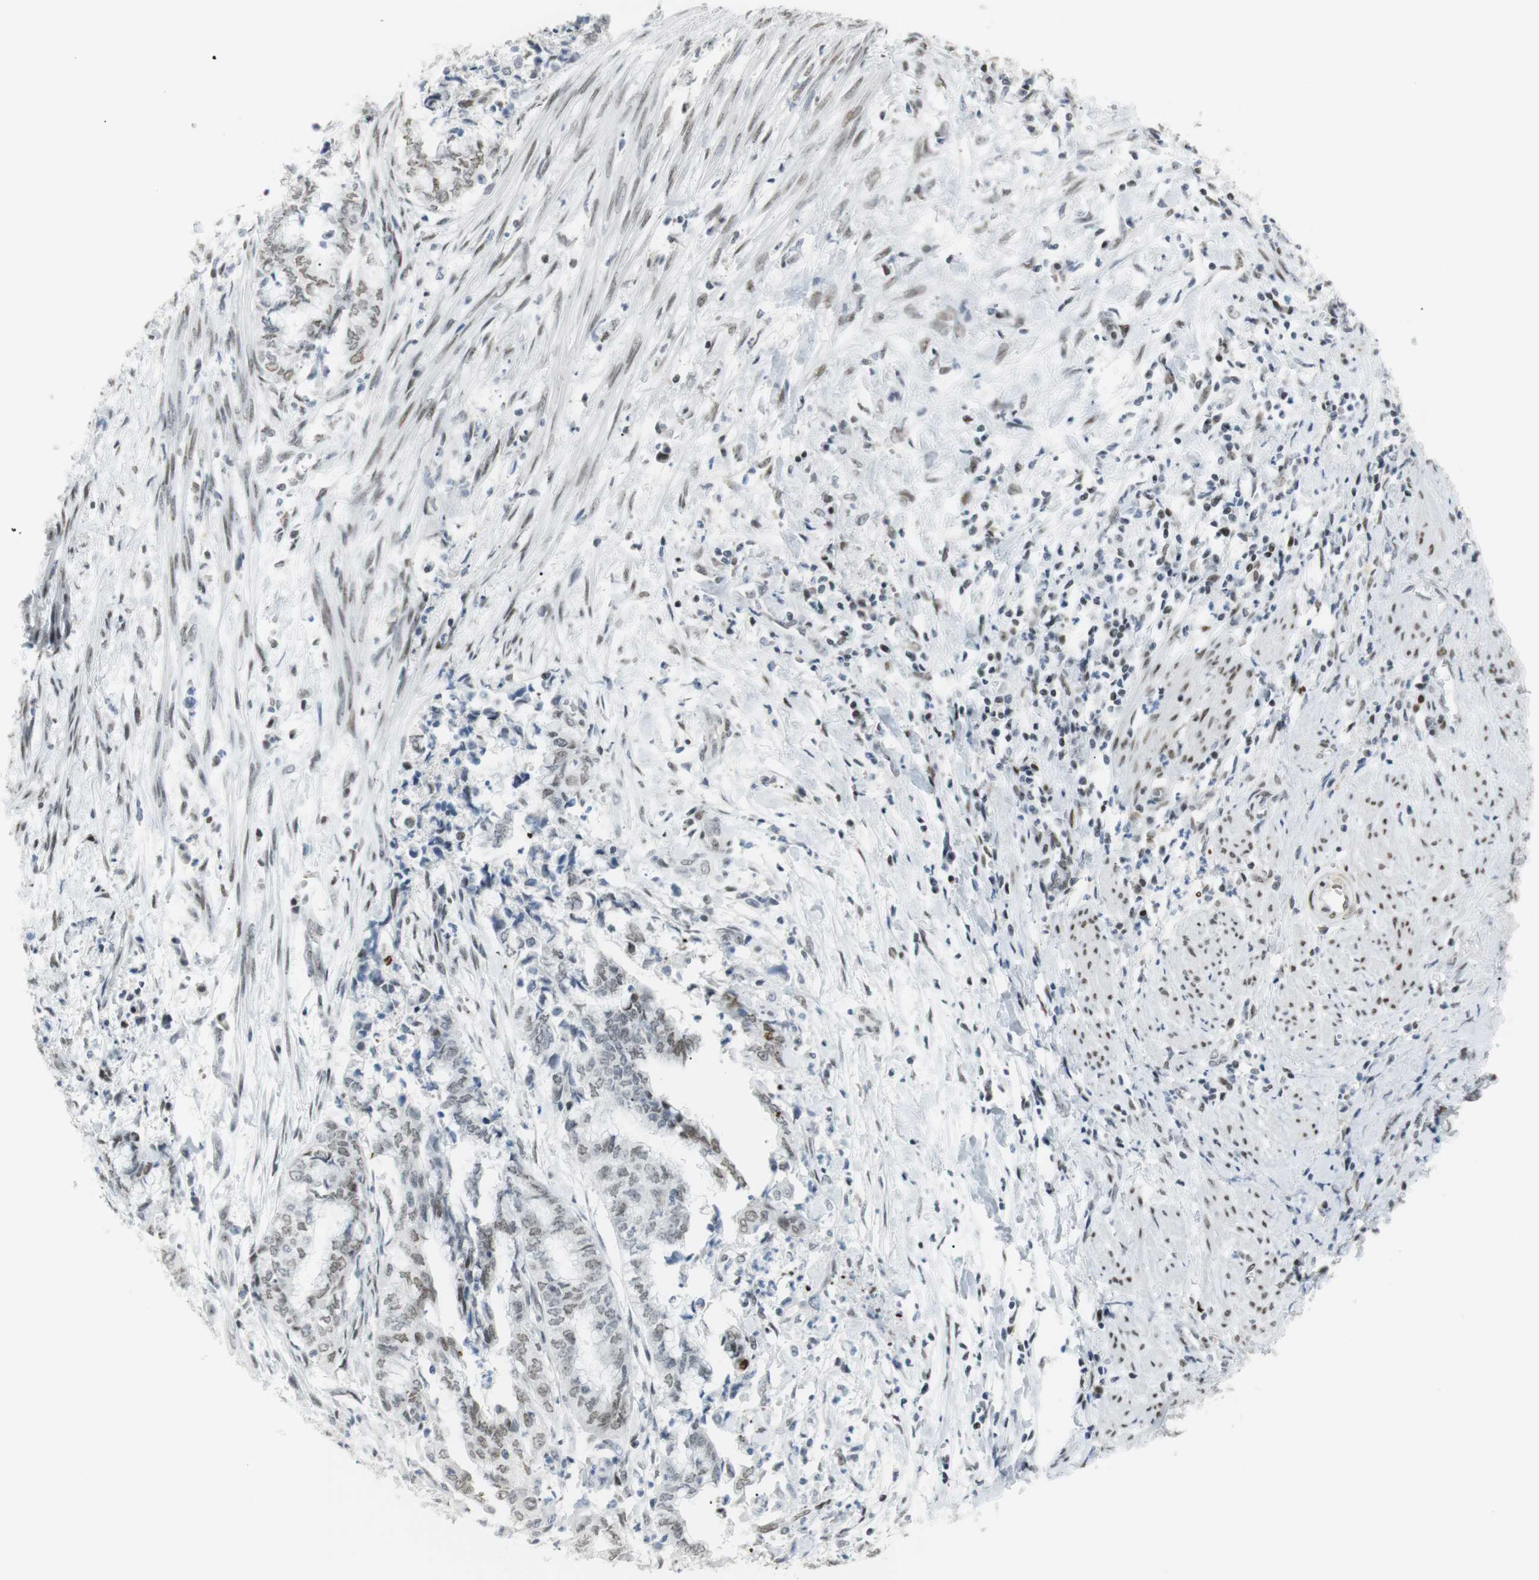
{"staining": {"intensity": "weak", "quantity": "<25%", "location": "nuclear"}, "tissue": "endometrial cancer", "cell_type": "Tumor cells", "image_type": "cancer", "snomed": [{"axis": "morphology", "description": "Necrosis, NOS"}, {"axis": "morphology", "description": "Adenocarcinoma, NOS"}, {"axis": "topography", "description": "Endometrium"}], "caption": "Photomicrograph shows no protein staining in tumor cells of adenocarcinoma (endometrial) tissue.", "gene": "BMI1", "patient": {"sex": "female", "age": 79}}